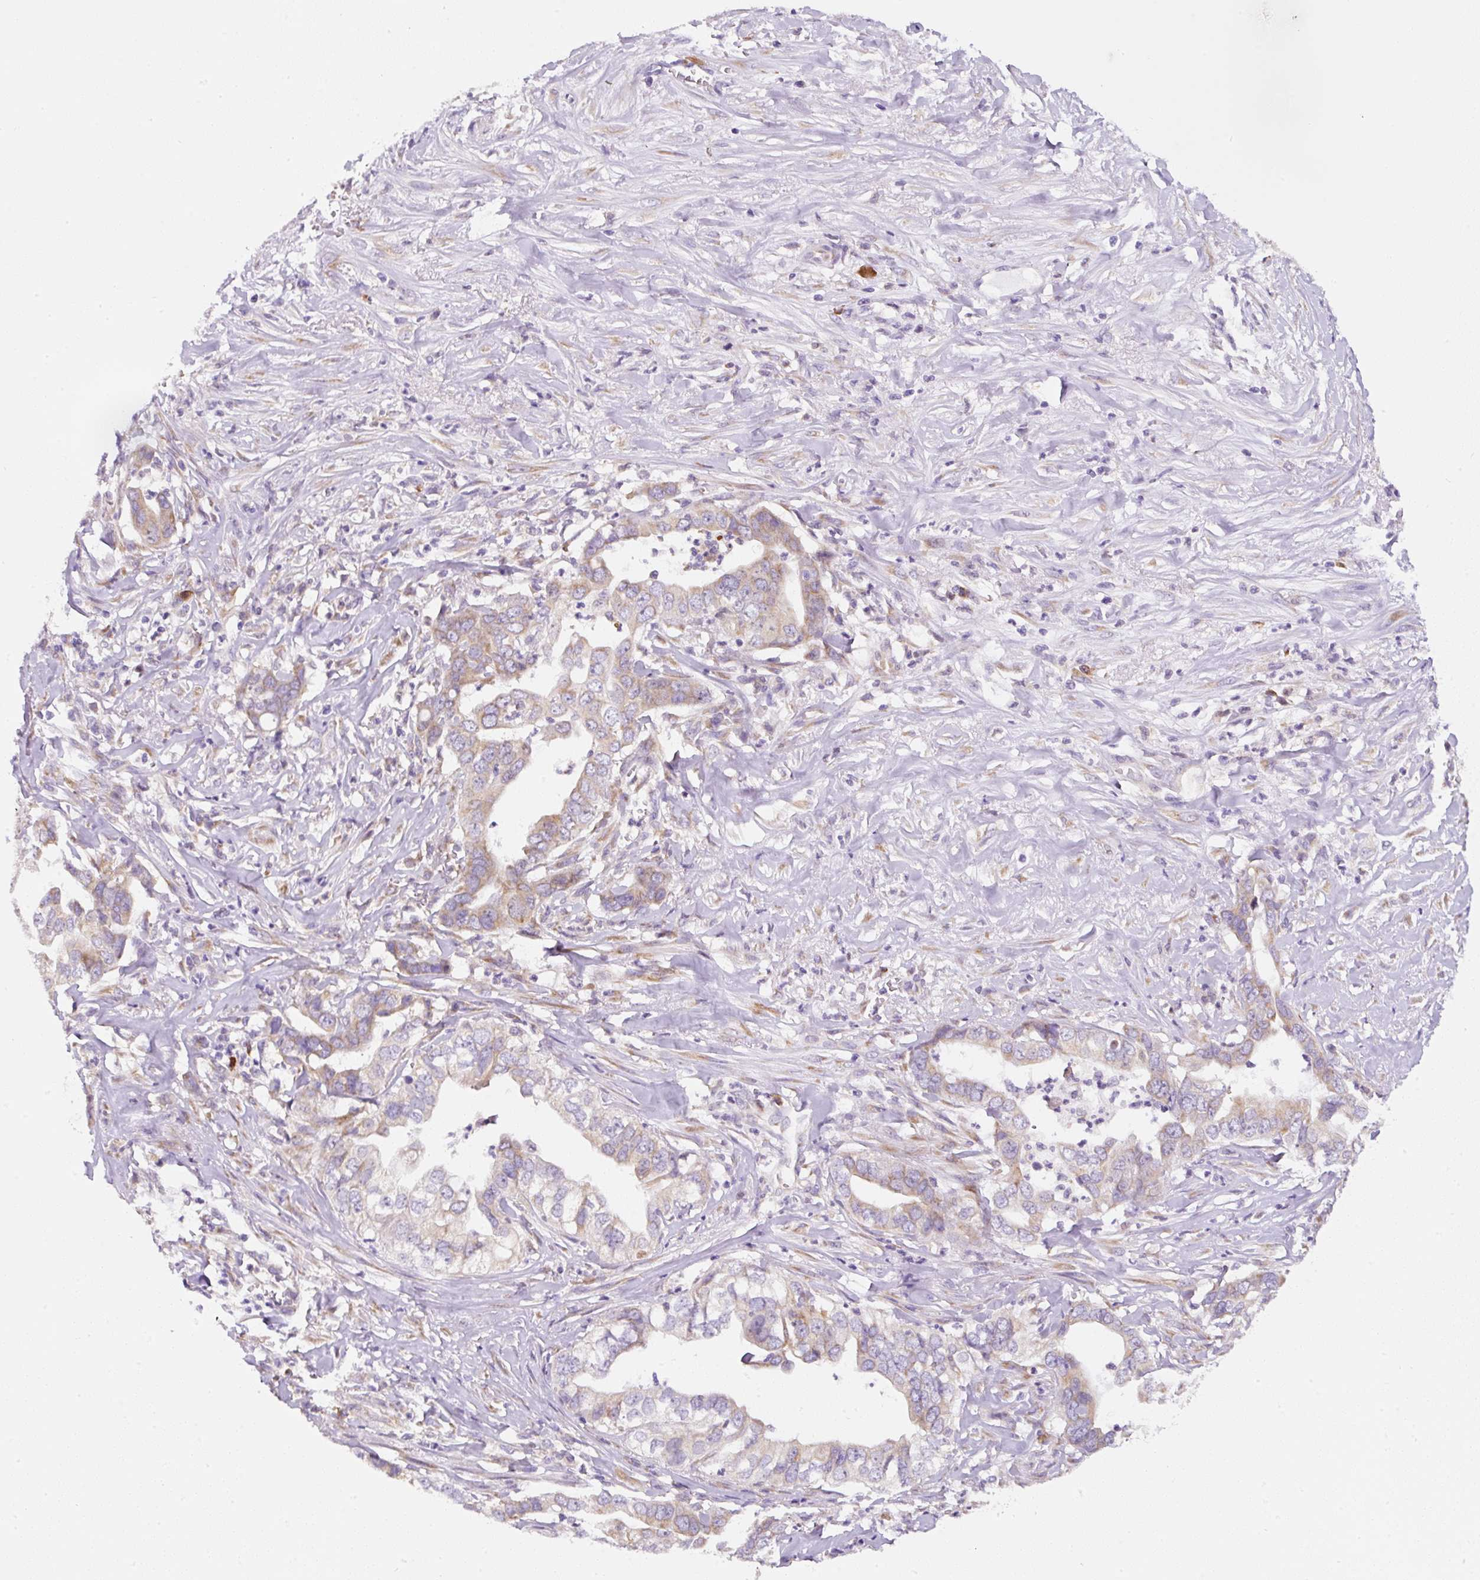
{"staining": {"intensity": "weak", "quantity": "25%-75%", "location": "cytoplasmic/membranous"}, "tissue": "liver cancer", "cell_type": "Tumor cells", "image_type": "cancer", "snomed": [{"axis": "morphology", "description": "Cholangiocarcinoma"}, {"axis": "topography", "description": "Liver"}], "caption": "Tumor cells display low levels of weak cytoplasmic/membranous staining in approximately 25%-75% of cells in human liver cancer (cholangiocarcinoma). (IHC, brightfield microscopy, high magnification).", "gene": "DDOST", "patient": {"sex": "female", "age": 79}}